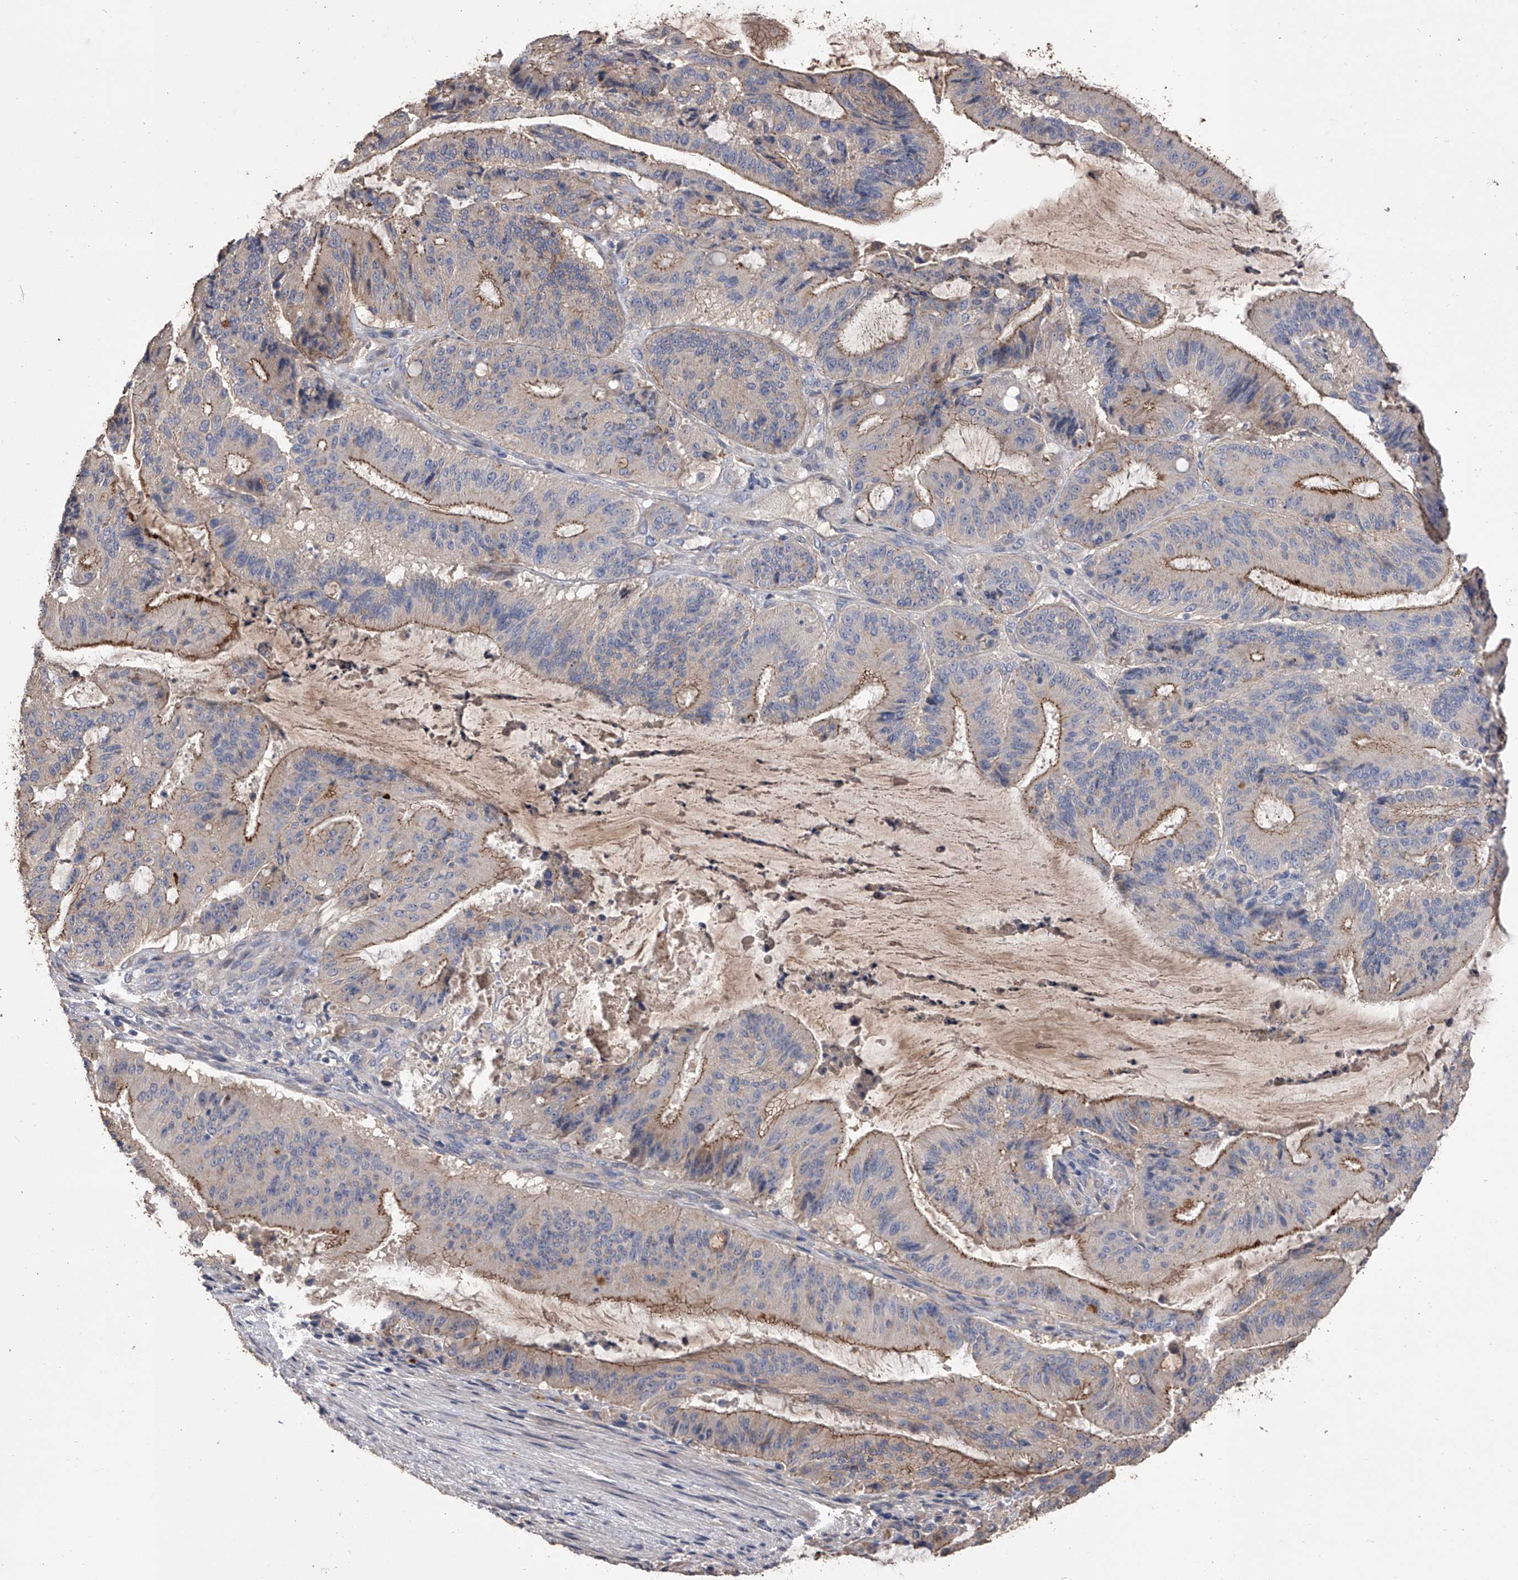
{"staining": {"intensity": "moderate", "quantity": "25%-75%", "location": "cytoplasmic/membranous"}, "tissue": "liver cancer", "cell_type": "Tumor cells", "image_type": "cancer", "snomed": [{"axis": "morphology", "description": "Normal tissue, NOS"}, {"axis": "morphology", "description": "Cholangiocarcinoma"}, {"axis": "topography", "description": "Liver"}, {"axis": "topography", "description": "Peripheral nerve tissue"}], "caption": "Liver cholangiocarcinoma was stained to show a protein in brown. There is medium levels of moderate cytoplasmic/membranous staining in approximately 25%-75% of tumor cells.", "gene": "ZNF343", "patient": {"sex": "female", "age": 73}}